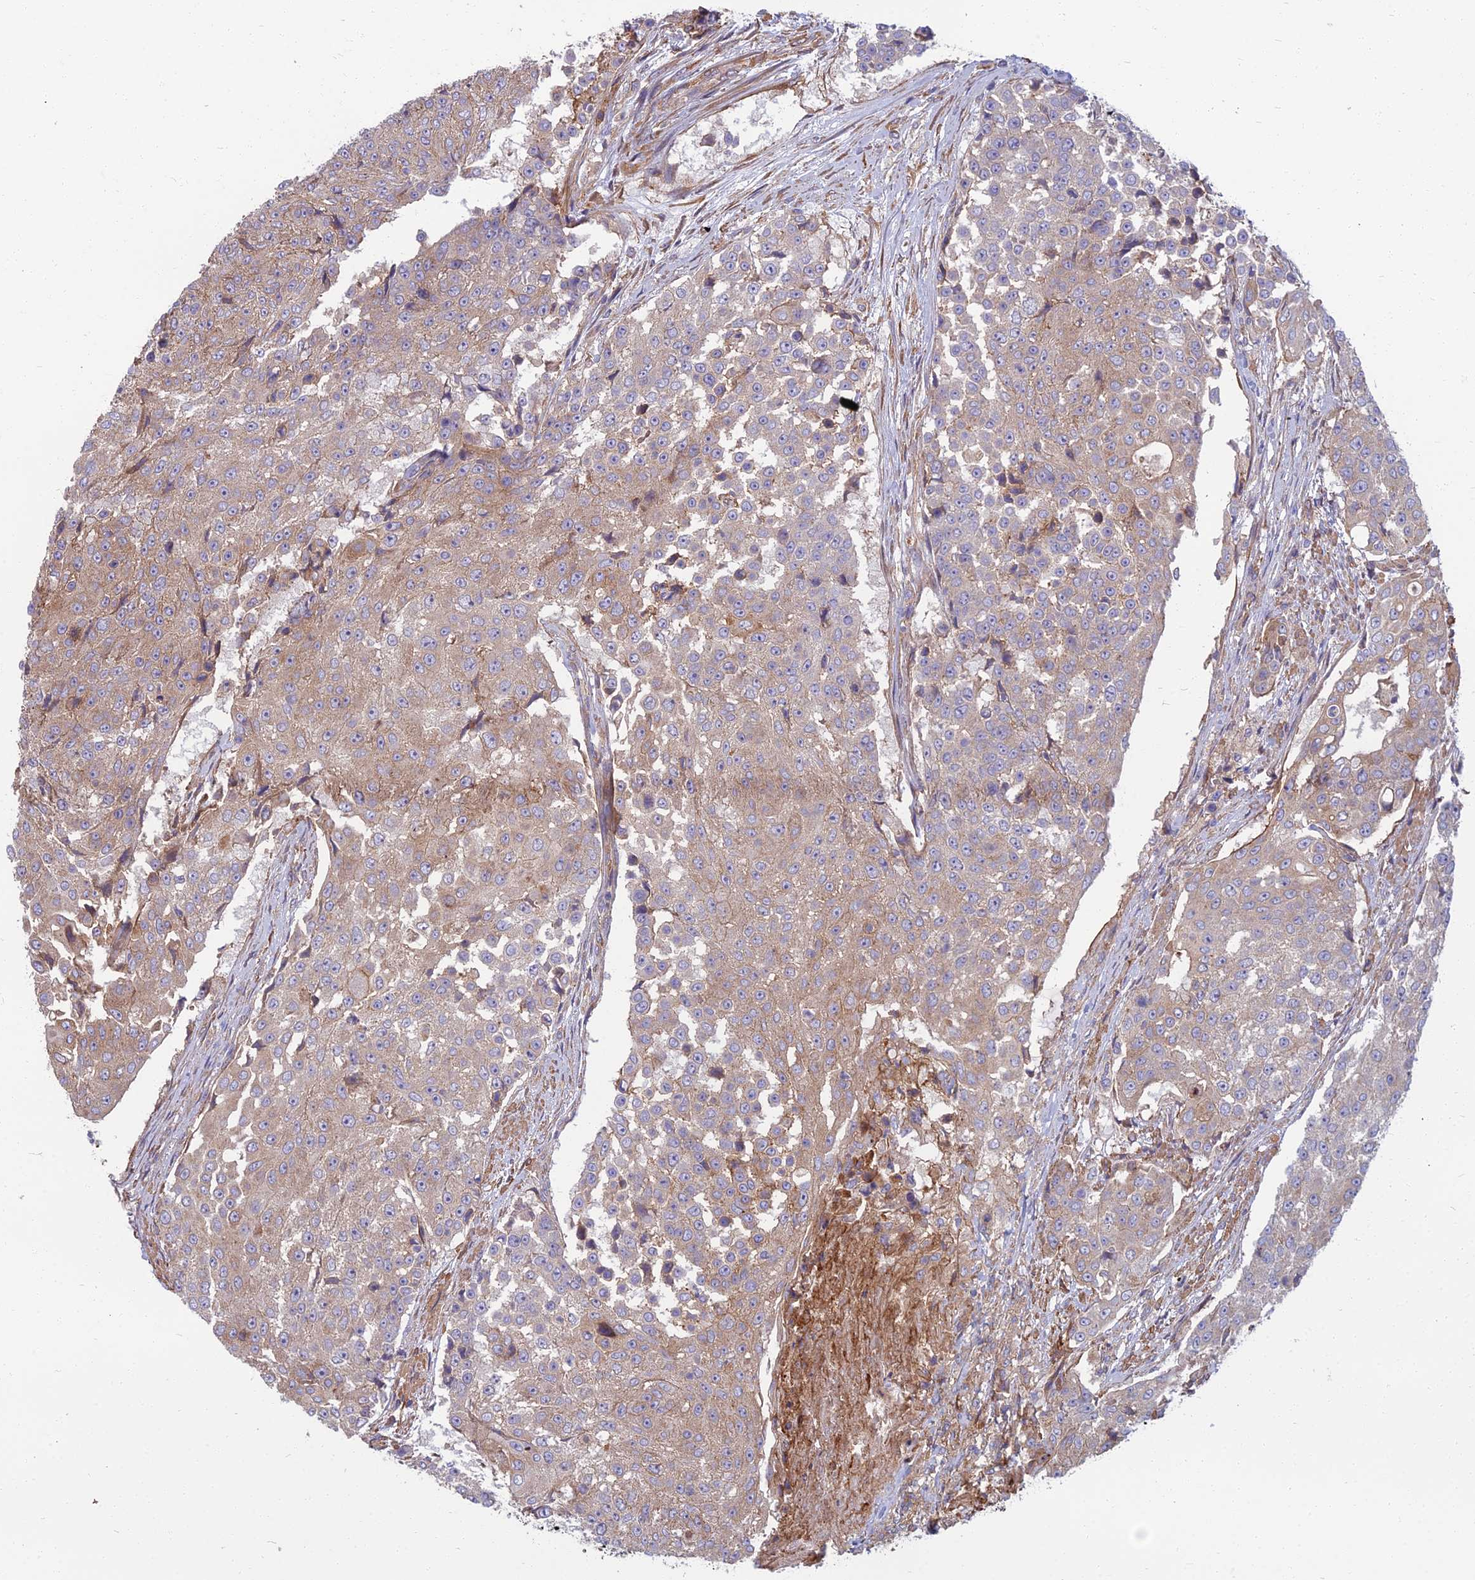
{"staining": {"intensity": "weak", "quantity": "25%-75%", "location": "cytoplasmic/membranous"}, "tissue": "urothelial cancer", "cell_type": "Tumor cells", "image_type": "cancer", "snomed": [{"axis": "morphology", "description": "Urothelial carcinoma, High grade"}, {"axis": "topography", "description": "Urinary bladder"}], "caption": "The immunohistochemical stain highlights weak cytoplasmic/membranous positivity in tumor cells of urothelial cancer tissue. (Stains: DAB (3,3'-diaminobenzidine) in brown, nuclei in blue, Microscopy: brightfield microscopy at high magnification).", "gene": "WDR24", "patient": {"sex": "female", "age": 63}}